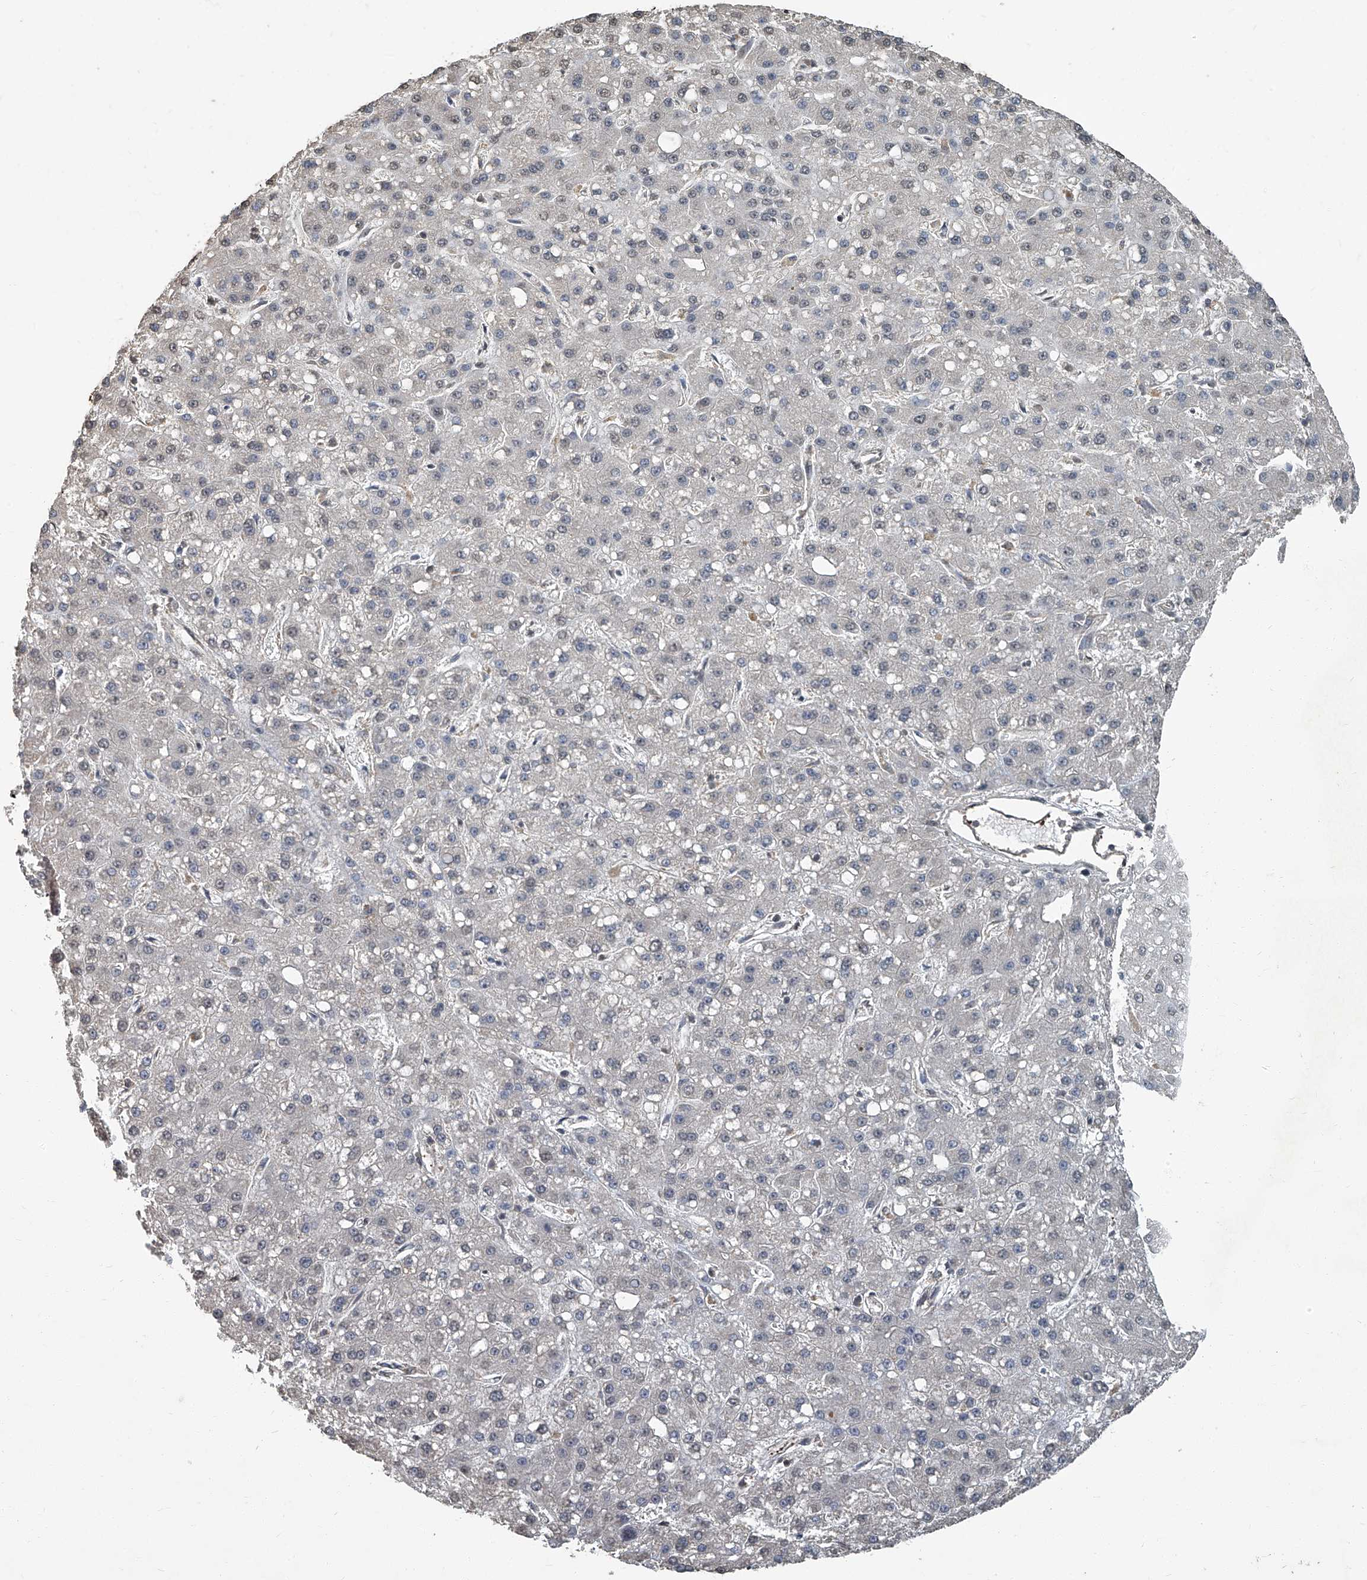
{"staining": {"intensity": "negative", "quantity": "none", "location": "none"}, "tissue": "liver cancer", "cell_type": "Tumor cells", "image_type": "cancer", "snomed": [{"axis": "morphology", "description": "Carcinoma, Hepatocellular, NOS"}, {"axis": "topography", "description": "Liver"}], "caption": "Tumor cells show no significant protein positivity in liver cancer (hepatocellular carcinoma). (Stains: DAB IHC with hematoxylin counter stain, Microscopy: brightfield microscopy at high magnification).", "gene": "GPR132", "patient": {"sex": "male", "age": 67}}